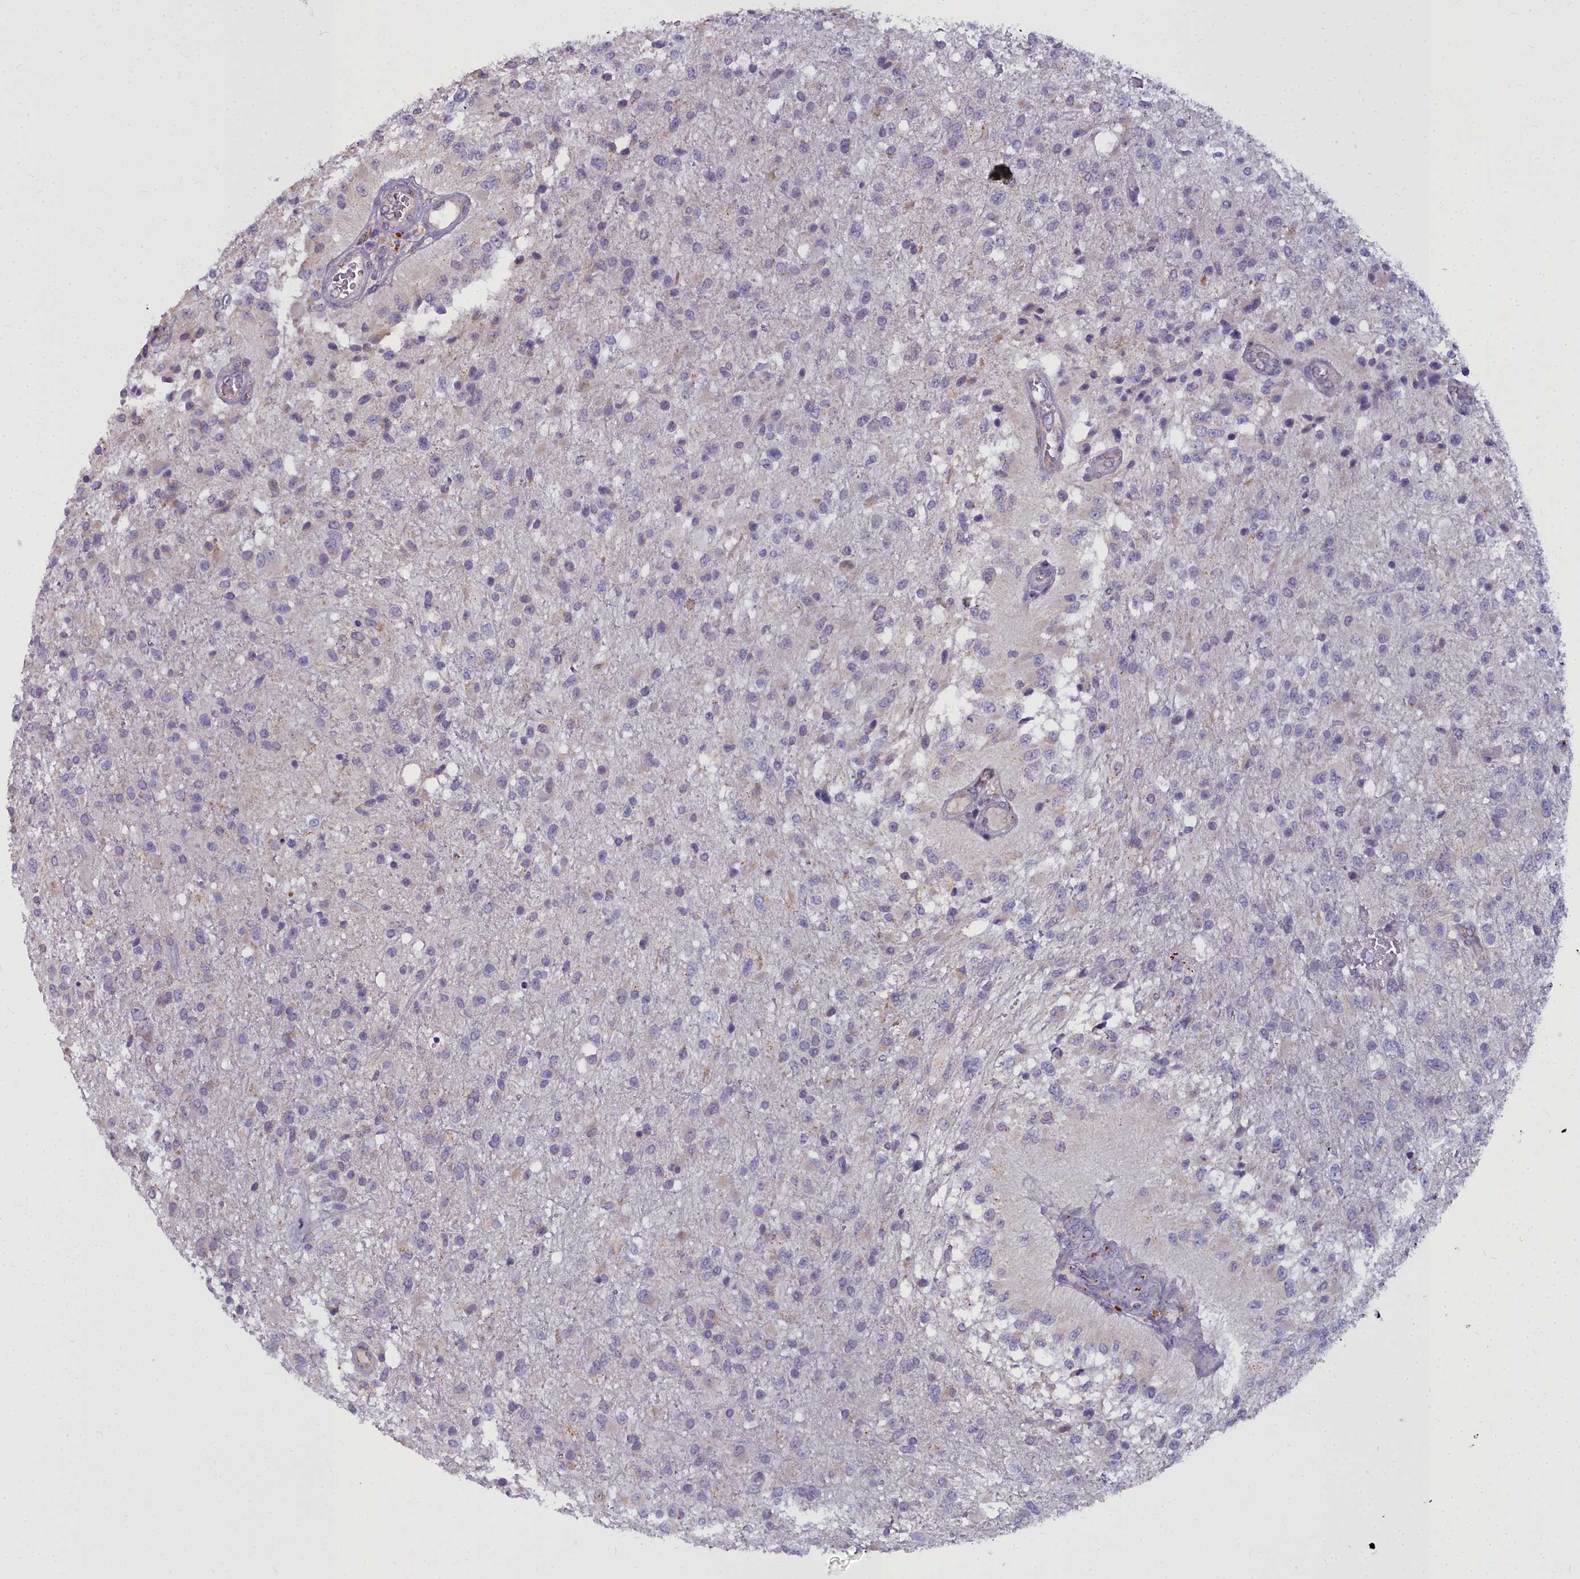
{"staining": {"intensity": "negative", "quantity": "none", "location": "none"}, "tissue": "glioma", "cell_type": "Tumor cells", "image_type": "cancer", "snomed": [{"axis": "morphology", "description": "Glioma, malignant, High grade"}, {"axis": "topography", "description": "Brain"}], "caption": "The immunohistochemistry photomicrograph has no significant positivity in tumor cells of glioma tissue. (Brightfield microscopy of DAB immunohistochemistry (IHC) at high magnification).", "gene": "WDPCP", "patient": {"sex": "female", "age": 74}}